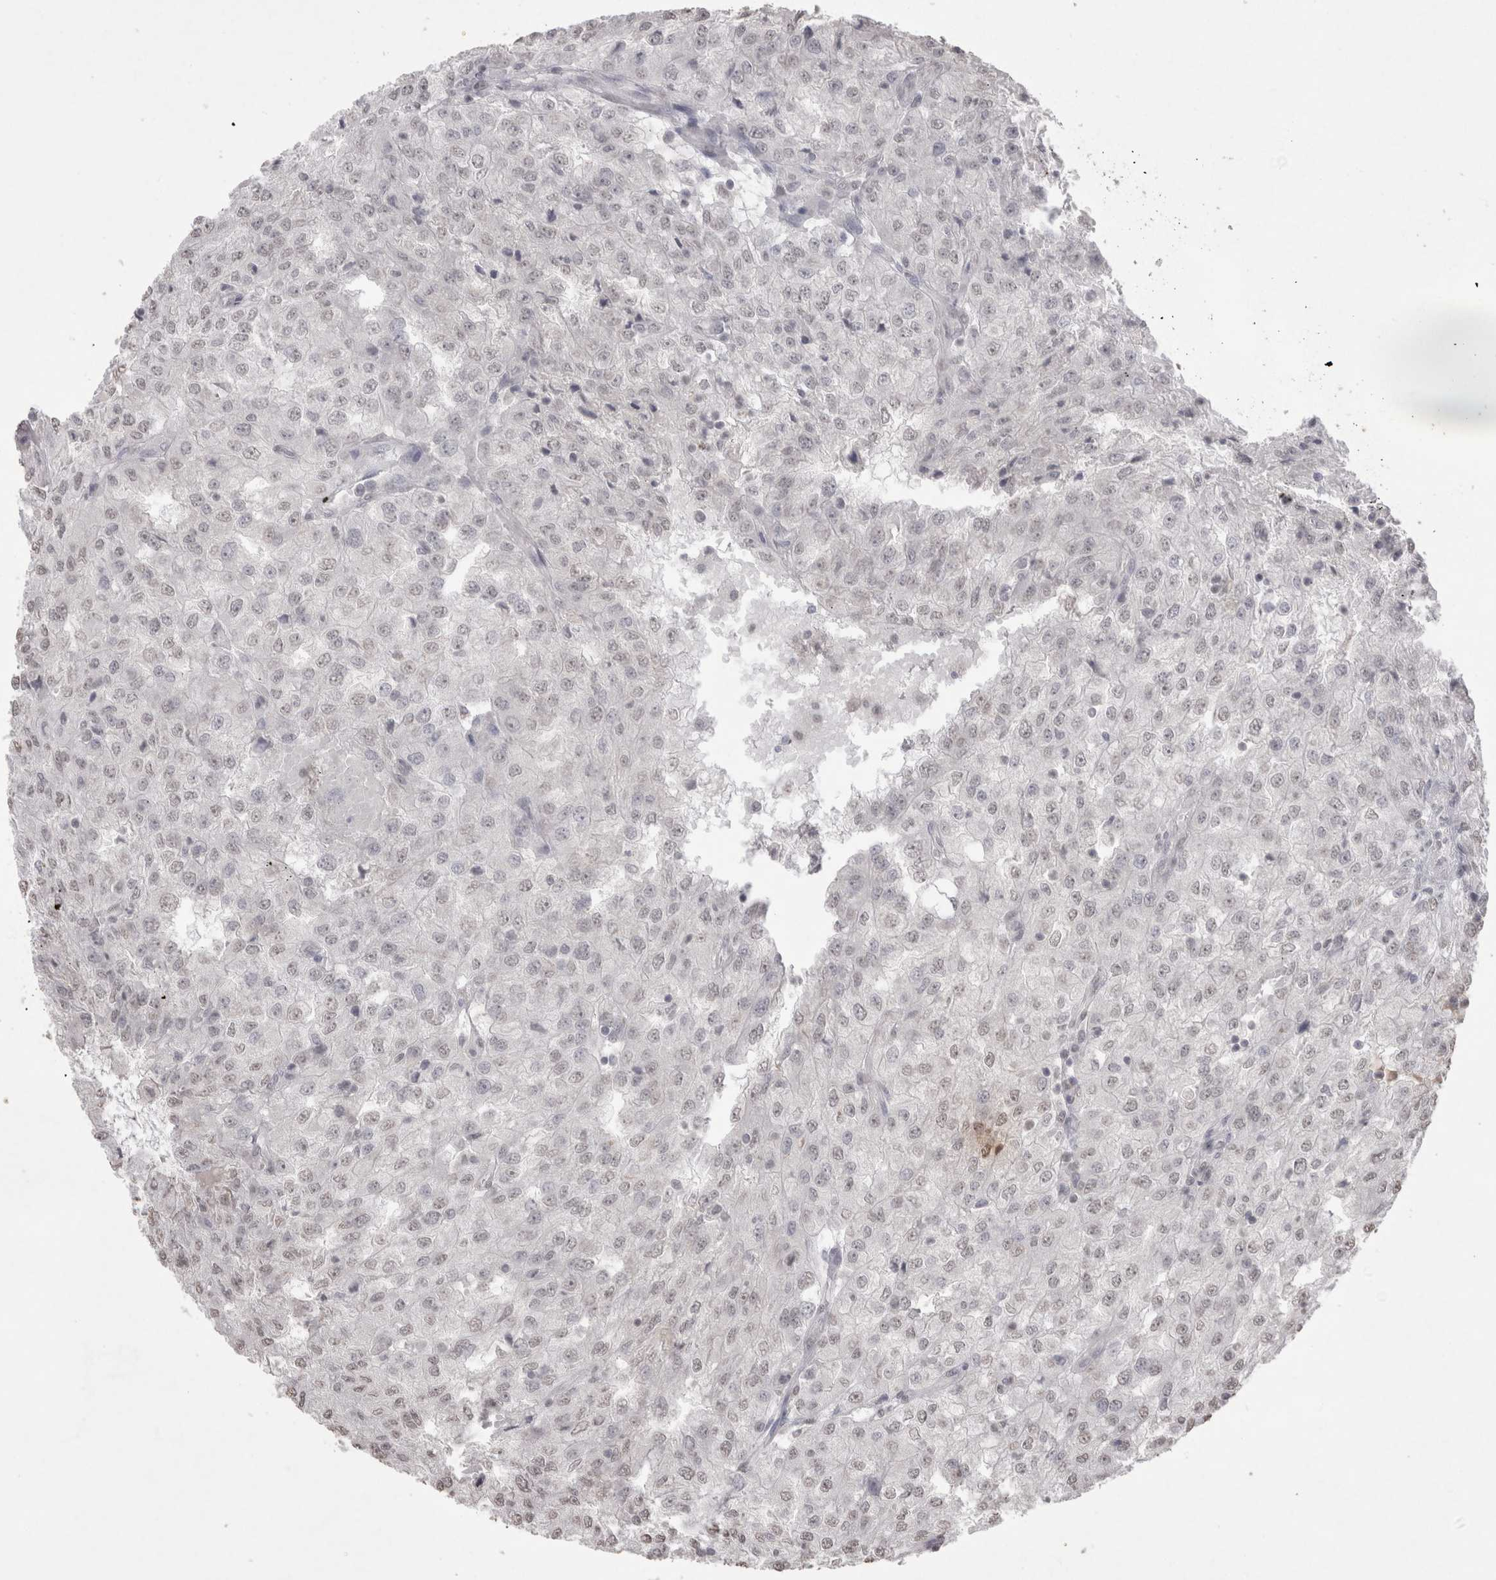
{"staining": {"intensity": "weak", "quantity": ">75%", "location": "nuclear"}, "tissue": "renal cancer", "cell_type": "Tumor cells", "image_type": "cancer", "snomed": [{"axis": "morphology", "description": "Adenocarcinoma, NOS"}, {"axis": "topography", "description": "Kidney"}], "caption": "Renal cancer (adenocarcinoma) stained with a protein marker shows weak staining in tumor cells.", "gene": "DDX4", "patient": {"sex": "female", "age": 54}}